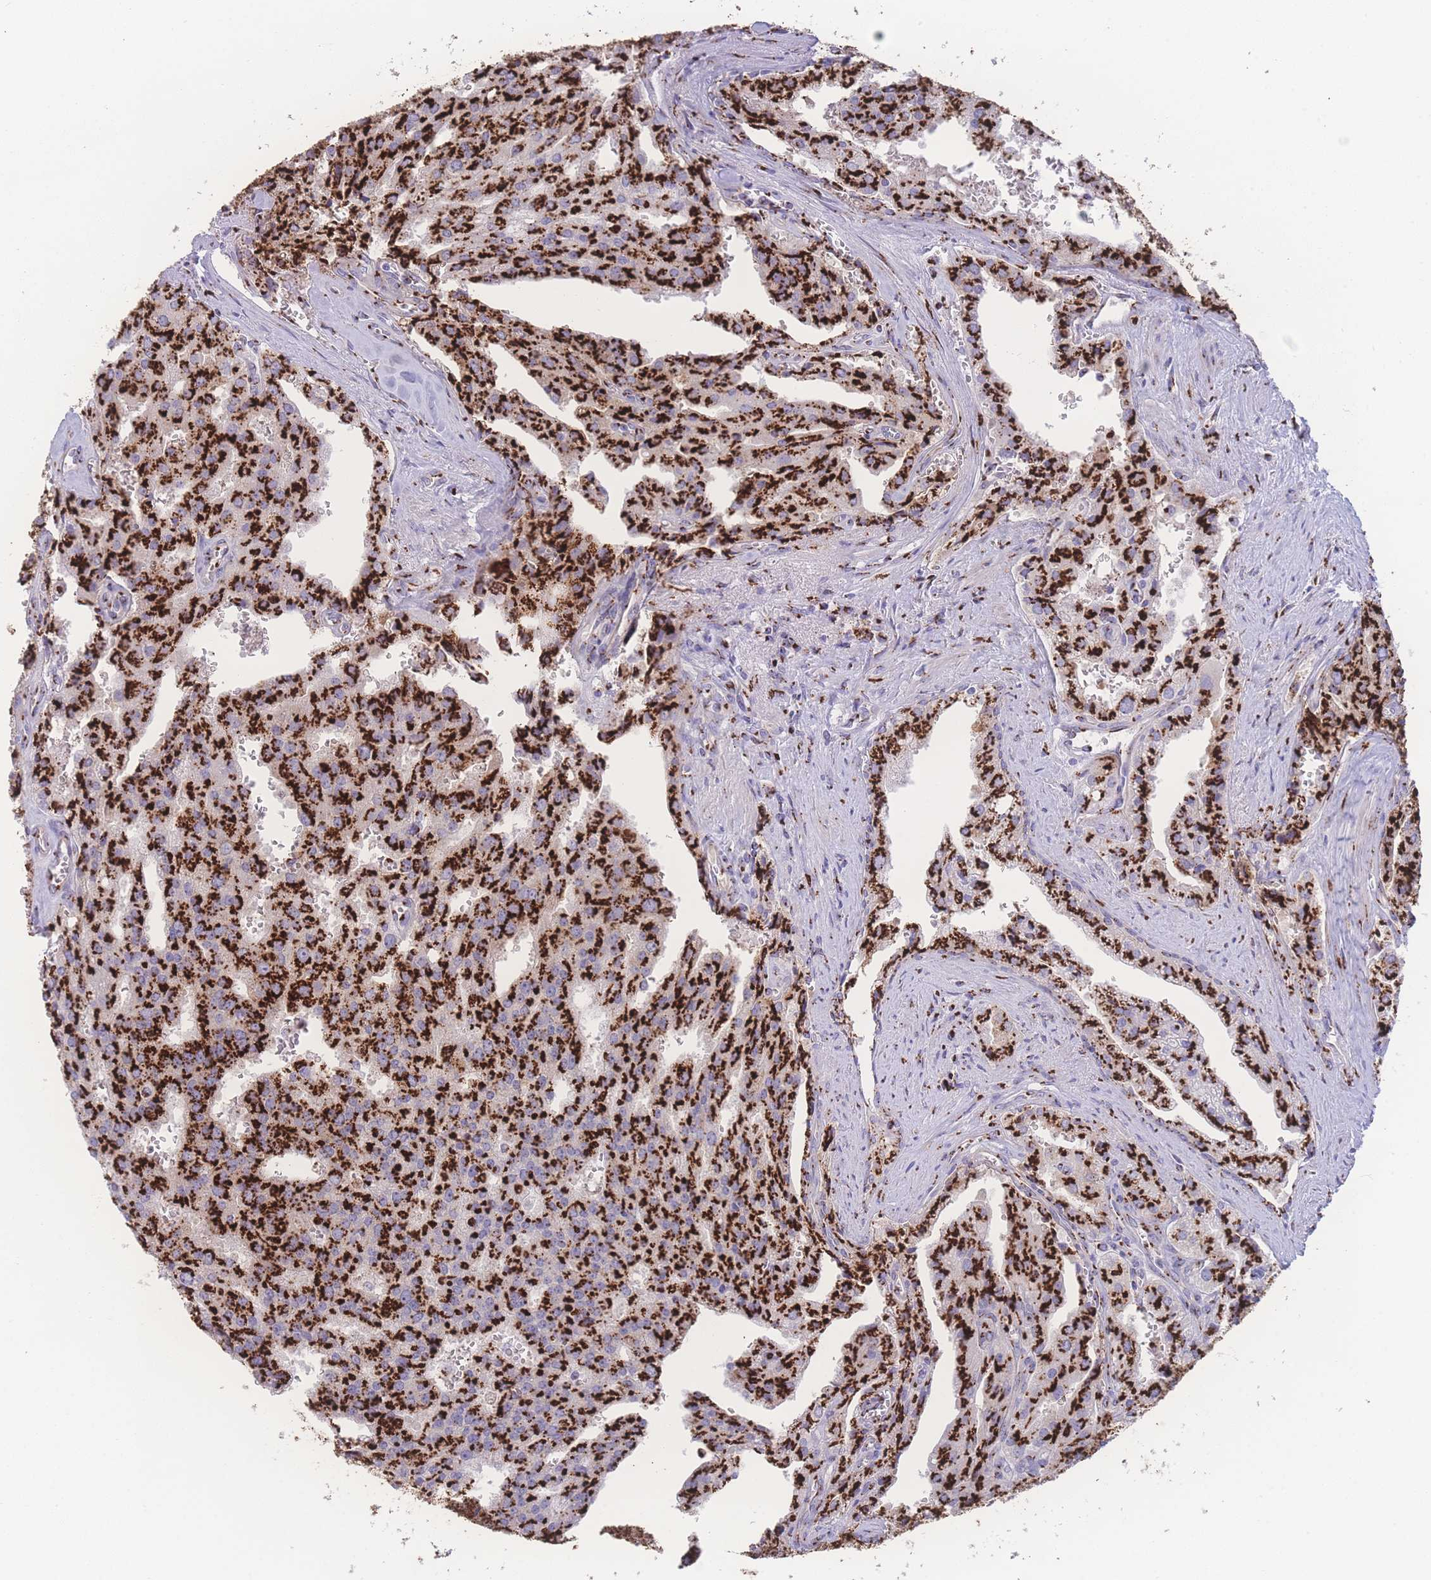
{"staining": {"intensity": "strong", "quantity": ">75%", "location": "cytoplasmic/membranous"}, "tissue": "prostate cancer", "cell_type": "Tumor cells", "image_type": "cancer", "snomed": [{"axis": "morphology", "description": "Adenocarcinoma, High grade"}, {"axis": "topography", "description": "Prostate"}], "caption": "IHC micrograph of high-grade adenocarcinoma (prostate) stained for a protein (brown), which displays high levels of strong cytoplasmic/membranous staining in approximately >75% of tumor cells.", "gene": "GOLM2", "patient": {"sex": "male", "age": 68}}